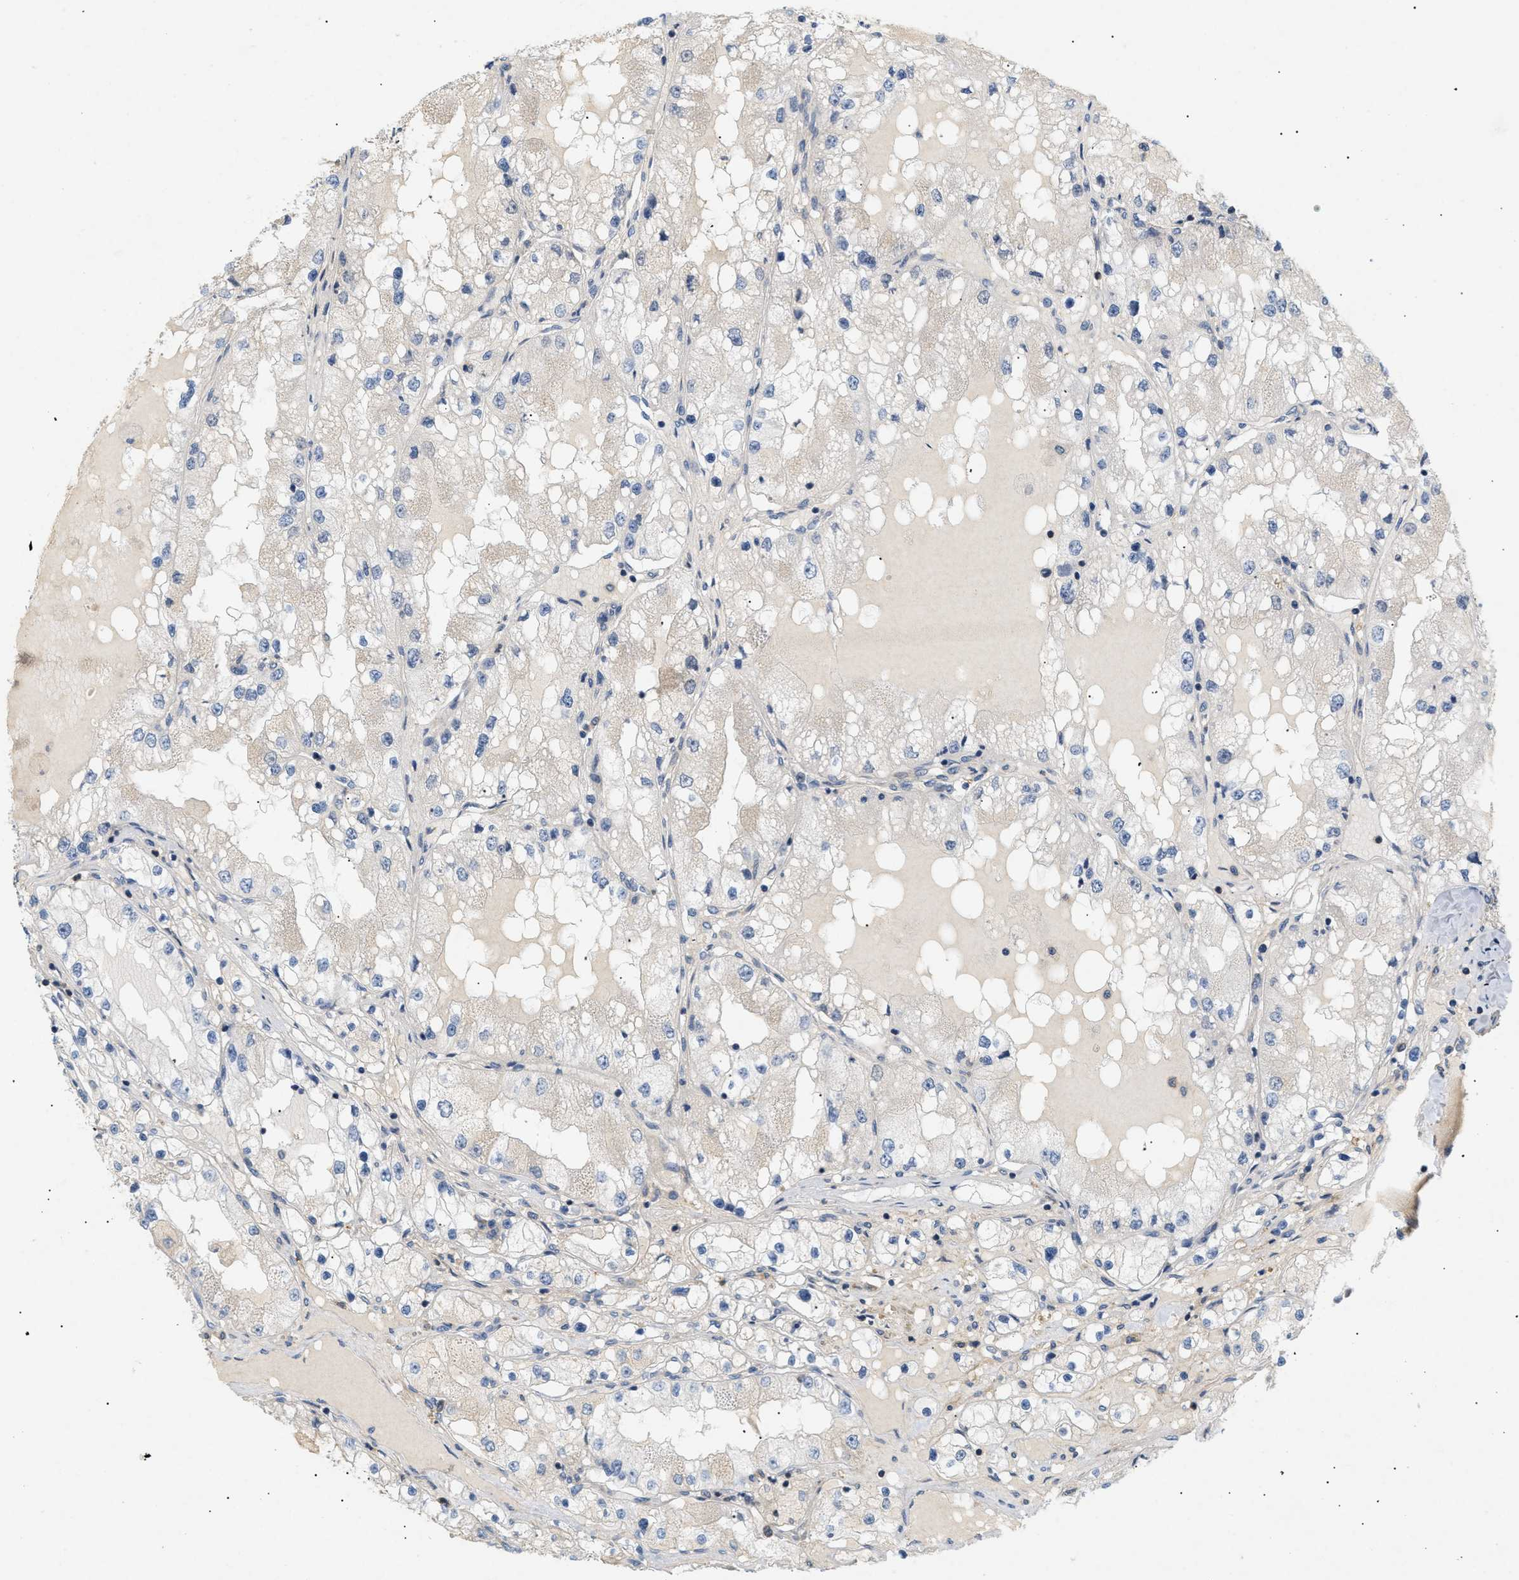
{"staining": {"intensity": "negative", "quantity": "none", "location": "none"}, "tissue": "renal cancer", "cell_type": "Tumor cells", "image_type": "cancer", "snomed": [{"axis": "morphology", "description": "Adenocarcinoma, NOS"}, {"axis": "topography", "description": "Kidney"}], "caption": "A photomicrograph of renal adenocarcinoma stained for a protein reveals no brown staining in tumor cells. (DAB immunohistochemistry (IHC), high magnification).", "gene": "FARS2", "patient": {"sex": "male", "age": 68}}